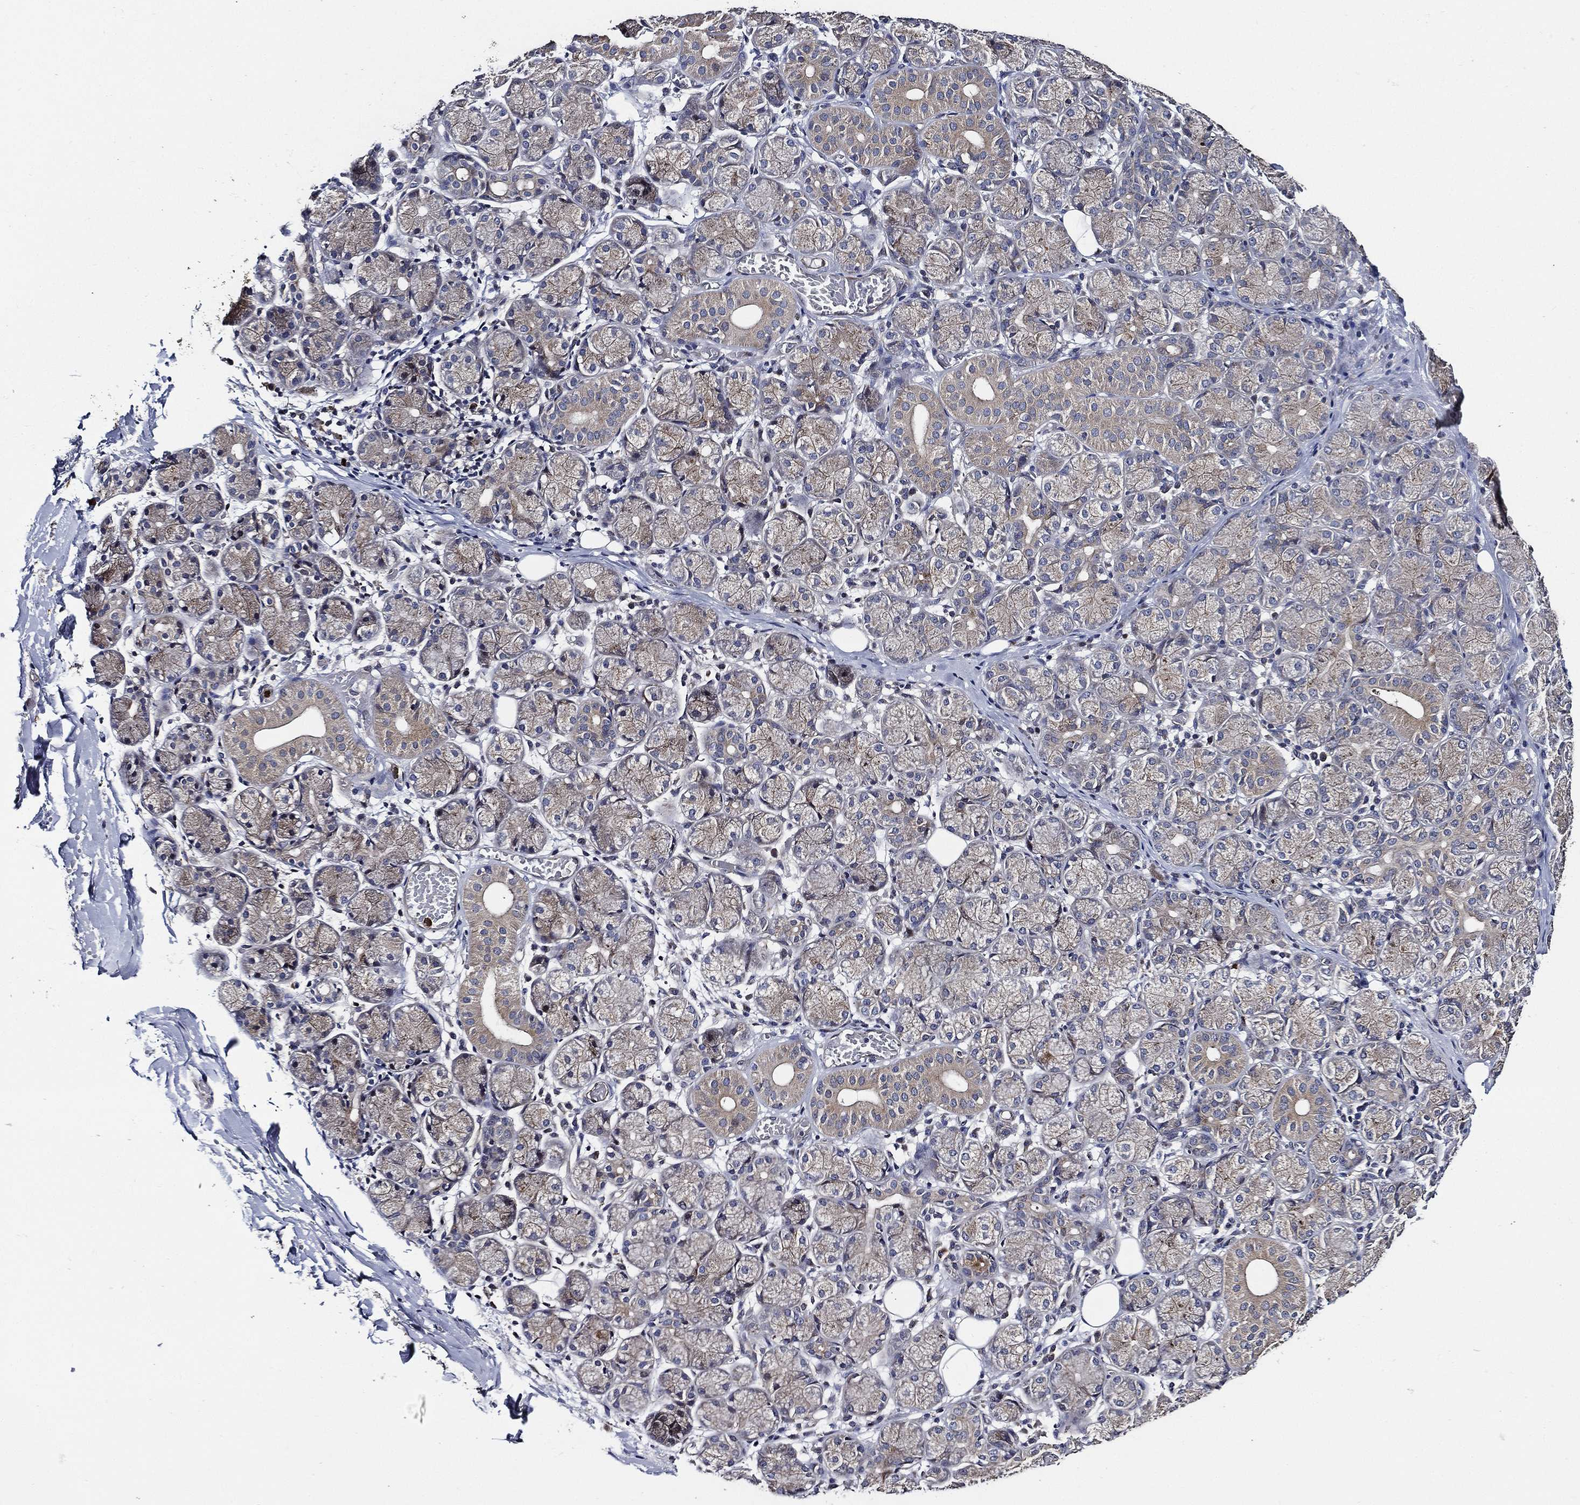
{"staining": {"intensity": "strong", "quantity": "<25%", "location": "cytoplasmic/membranous"}, "tissue": "salivary gland", "cell_type": "Glandular cells", "image_type": "normal", "snomed": [{"axis": "morphology", "description": "Normal tissue, NOS"}, {"axis": "topography", "description": "Salivary gland"}, {"axis": "topography", "description": "Peripheral nerve tissue"}], "caption": "This histopathology image exhibits normal salivary gland stained with immunohistochemistry to label a protein in brown. The cytoplasmic/membranous of glandular cells show strong positivity for the protein. Nuclei are counter-stained blue.", "gene": "KIF20B", "patient": {"sex": "female", "age": 24}}